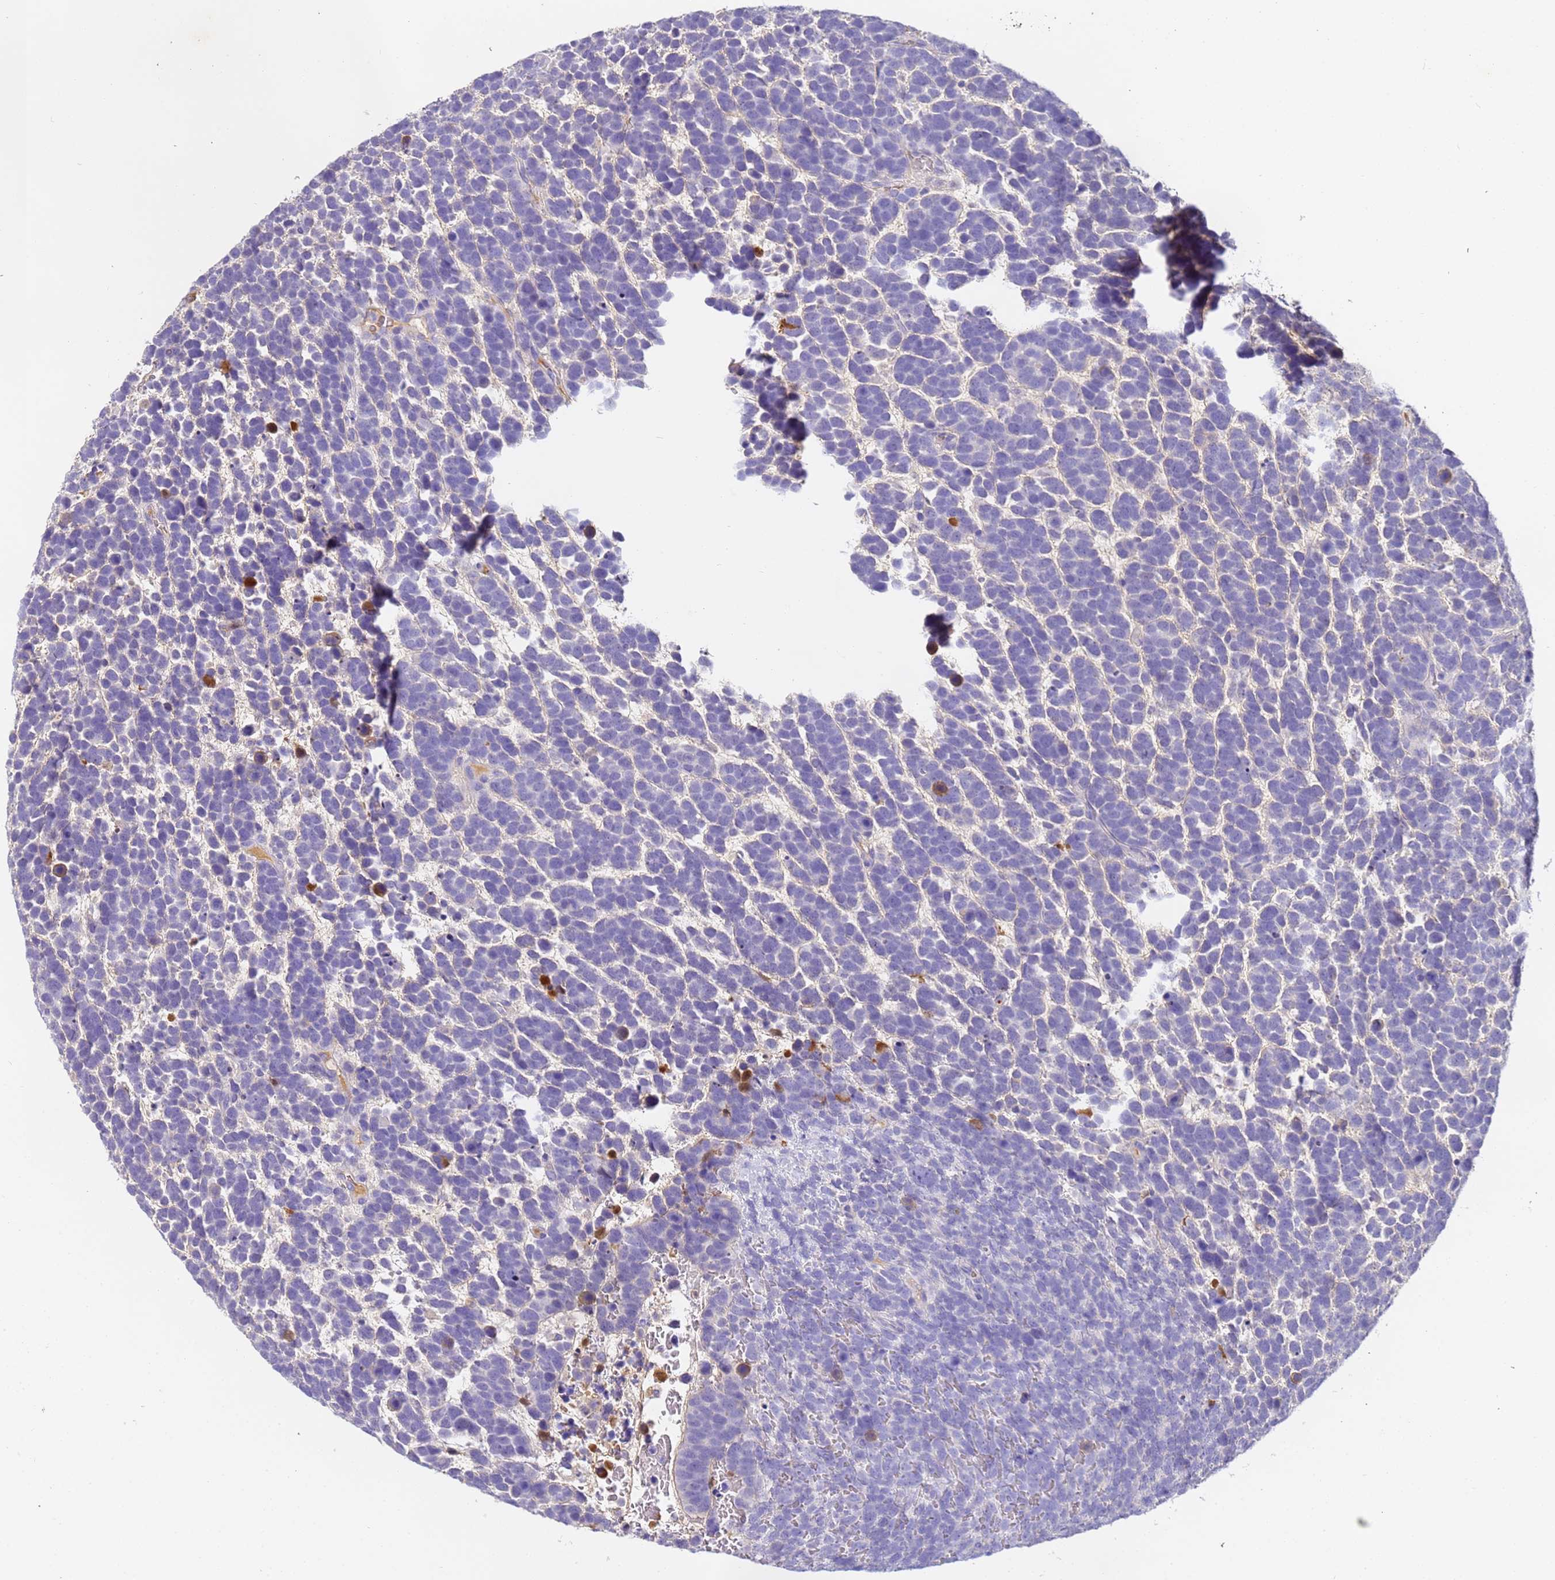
{"staining": {"intensity": "negative", "quantity": "none", "location": "none"}, "tissue": "urothelial cancer", "cell_type": "Tumor cells", "image_type": "cancer", "snomed": [{"axis": "morphology", "description": "Urothelial carcinoma, High grade"}, {"axis": "topography", "description": "Urinary bladder"}], "caption": "Immunohistochemistry of urothelial cancer demonstrates no positivity in tumor cells. The staining is performed using DAB (3,3'-diaminobenzidine) brown chromogen with nuclei counter-stained in using hematoxylin.", "gene": "CFHR2", "patient": {"sex": "female", "age": 82}}